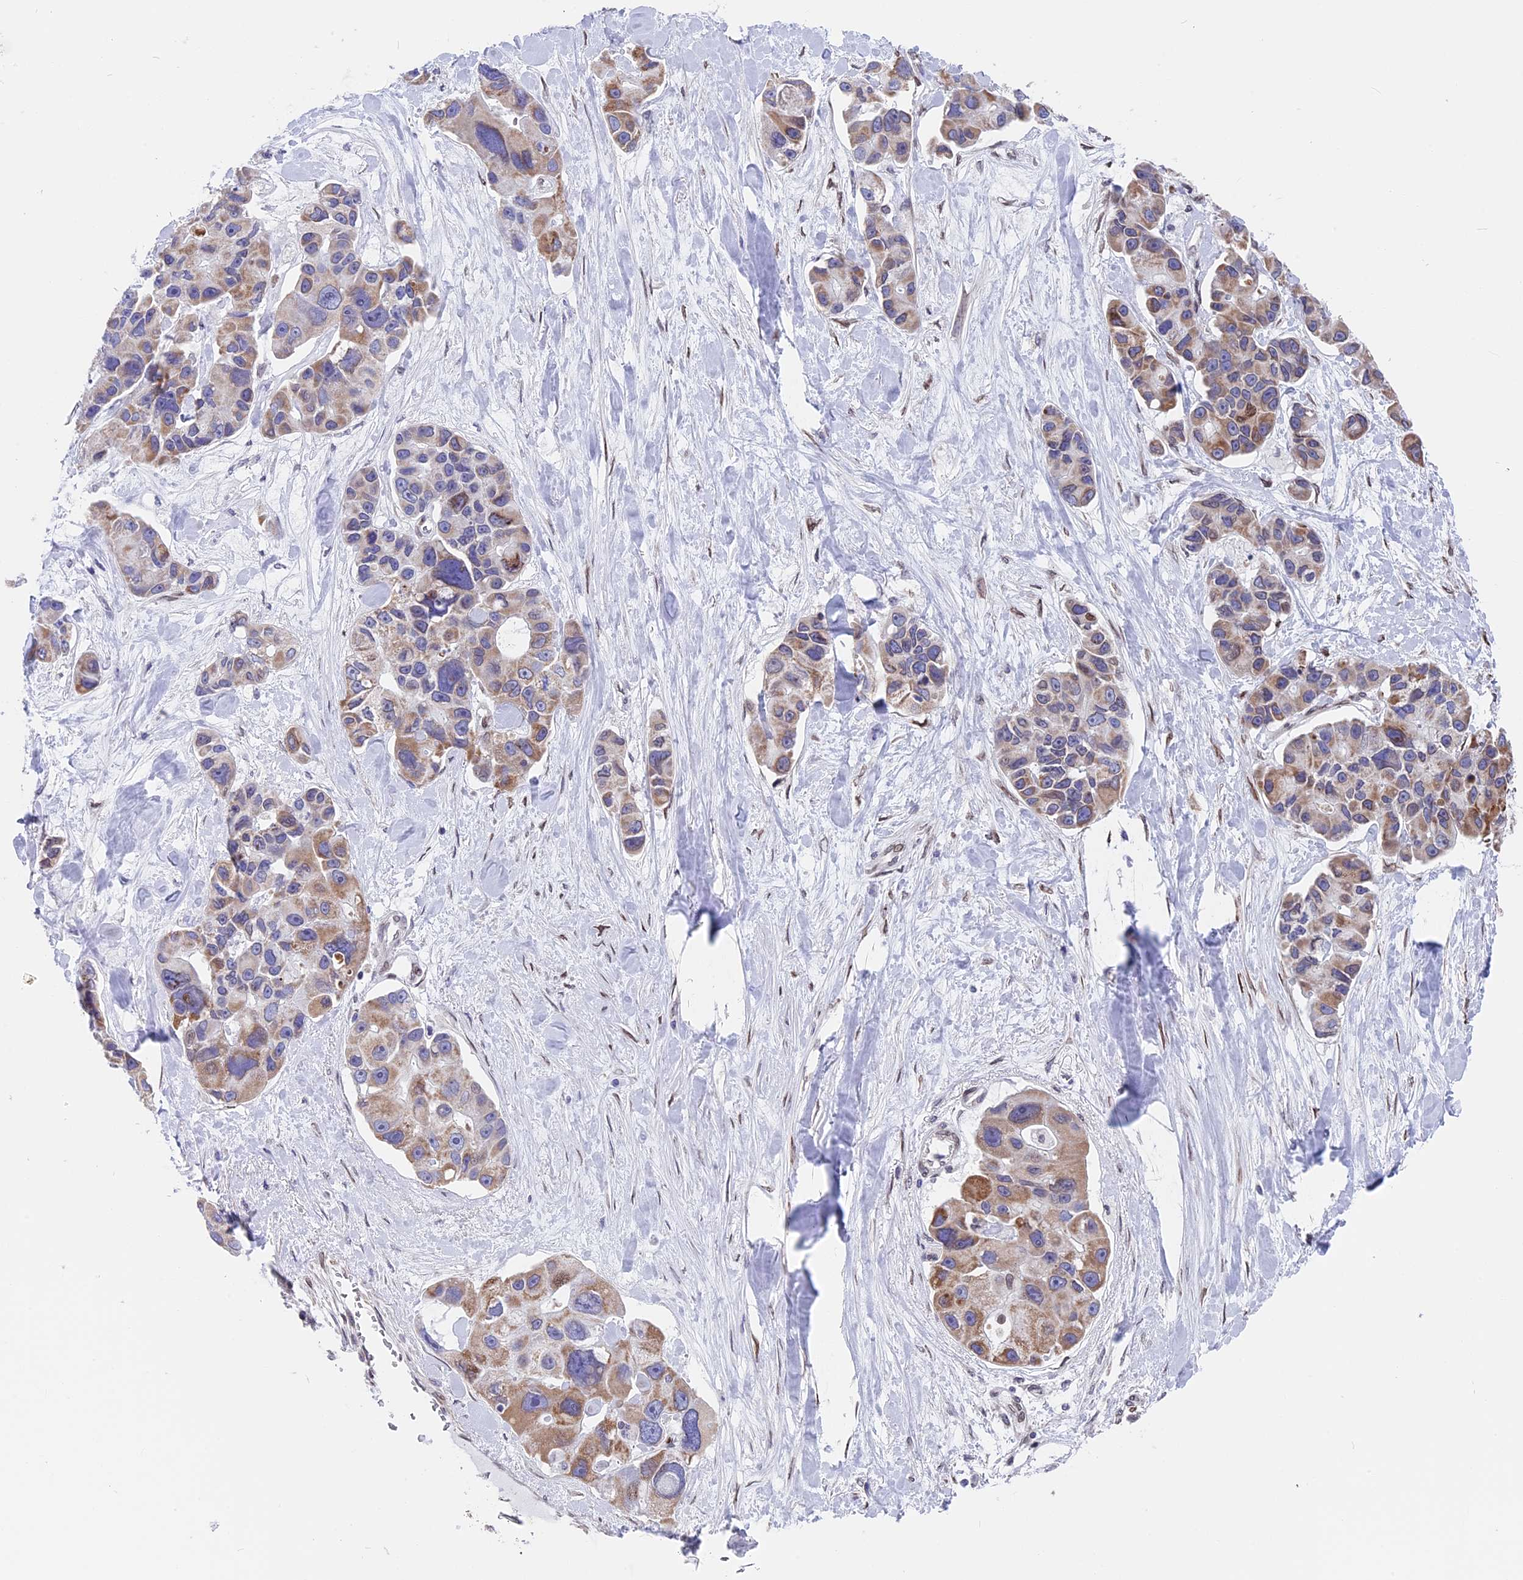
{"staining": {"intensity": "moderate", "quantity": ">75%", "location": "cytoplasmic/membranous,nuclear"}, "tissue": "lung cancer", "cell_type": "Tumor cells", "image_type": "cancer", "snomed": [{"axis": "morphology", "description": "Adenocarcinoma, NOS"}, {"axis": "topography", "description": "Lung"}], "caption": "Tumor cells demonstrate moderate cytoplasmic/membranous and nuclear expression in approximately >75% of cells in lung adenocarcinoma.", "gene": "PTCHD4", "patient": {"sex": "female", "age": 54}}